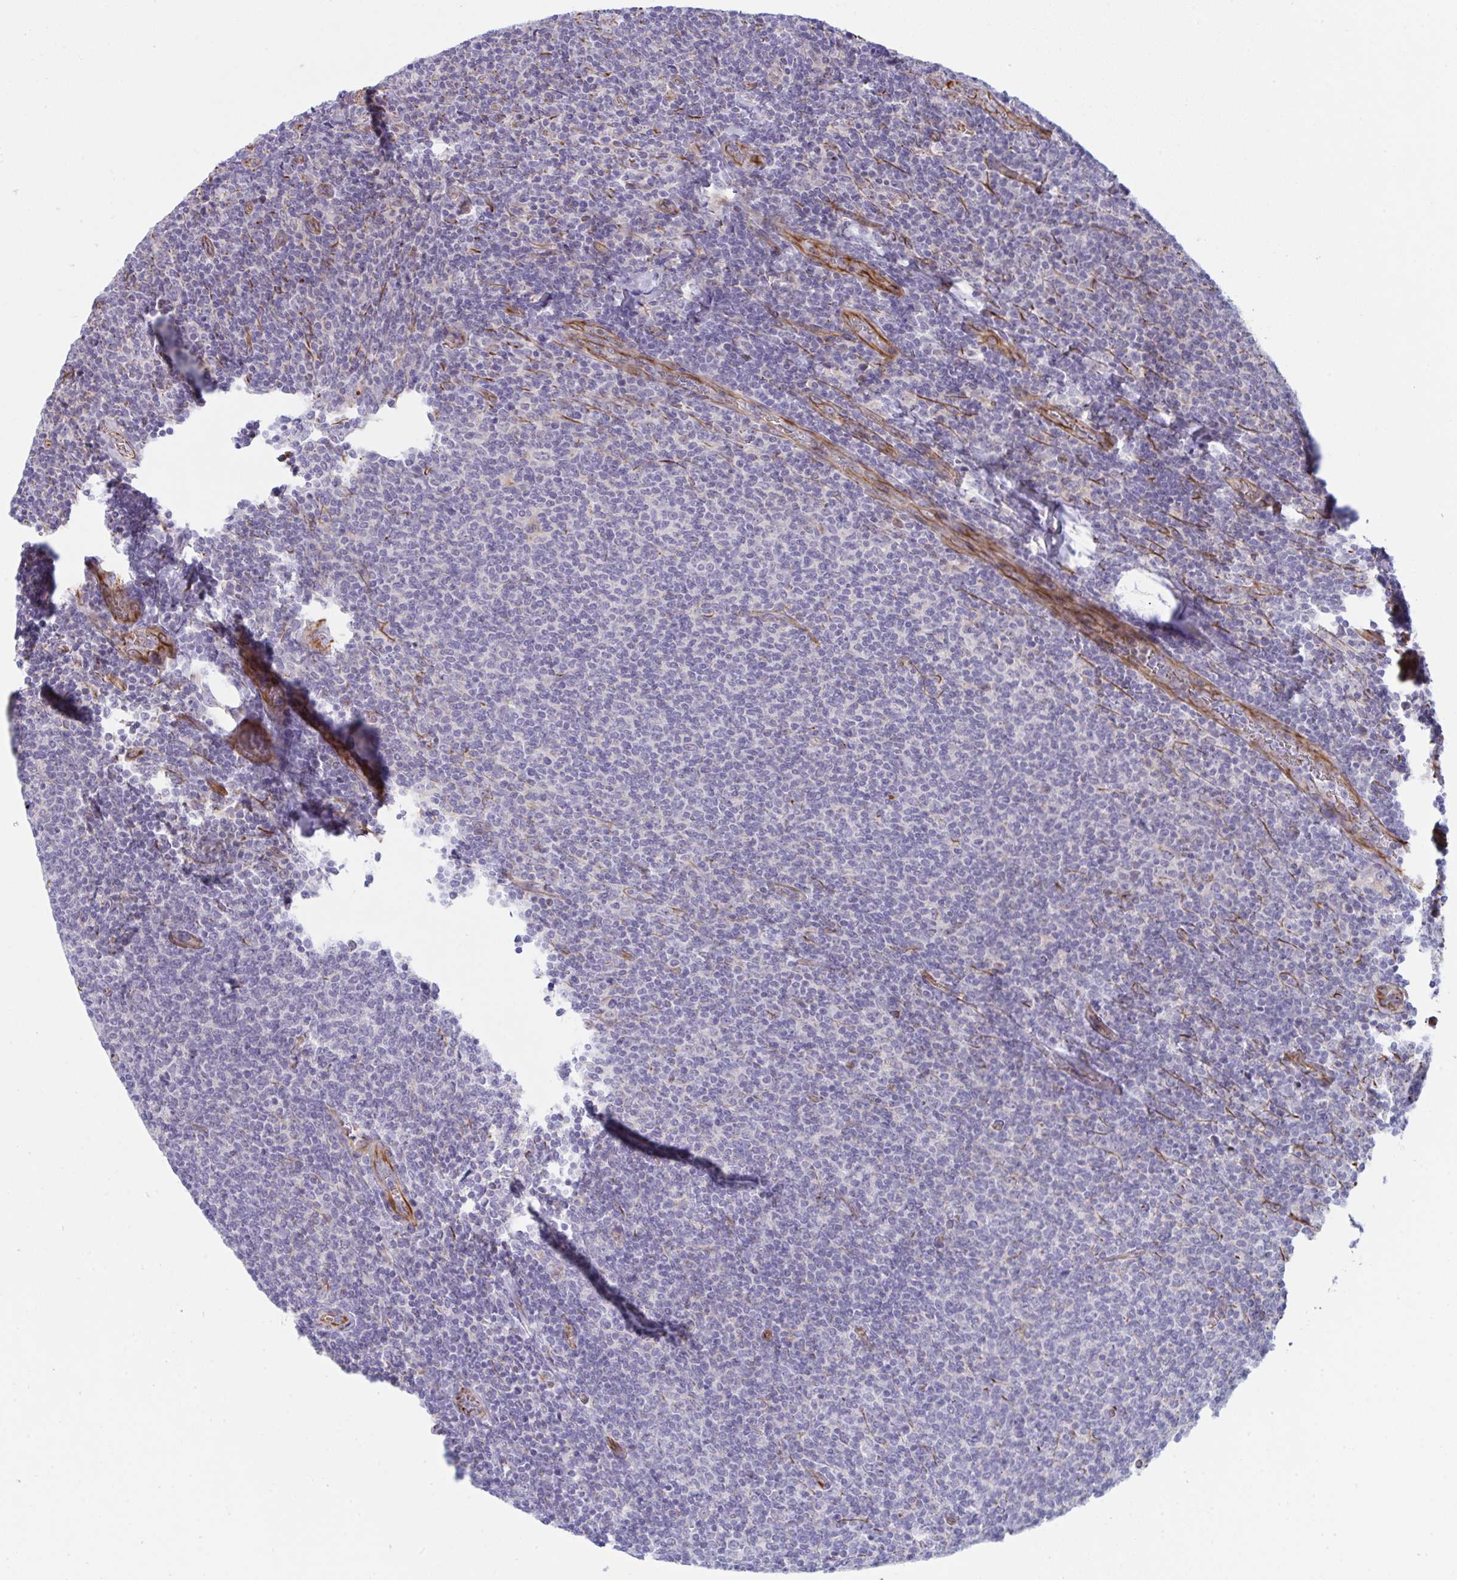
{"staining": {"intensity": "negative", "quantity": "none", "location": "none"}, "tissue": "lymphoma", "cell_type": "Tumor cells", "image_type": "cancer", "snomed": [{"axis": "morphology", "description": "Malignant lymphoma, non-Hodgkin's type, Low grade"}, {"axis": "topography", "description": "Lymph node"}], "caption": "The IHC image has no significant positivity in tumor cells of malignant lymphoma, non-Hodgkin's type (low-grade) tissue.", "gene": "DCBLD1", "patient": {"sex": "male", "age": 52}}